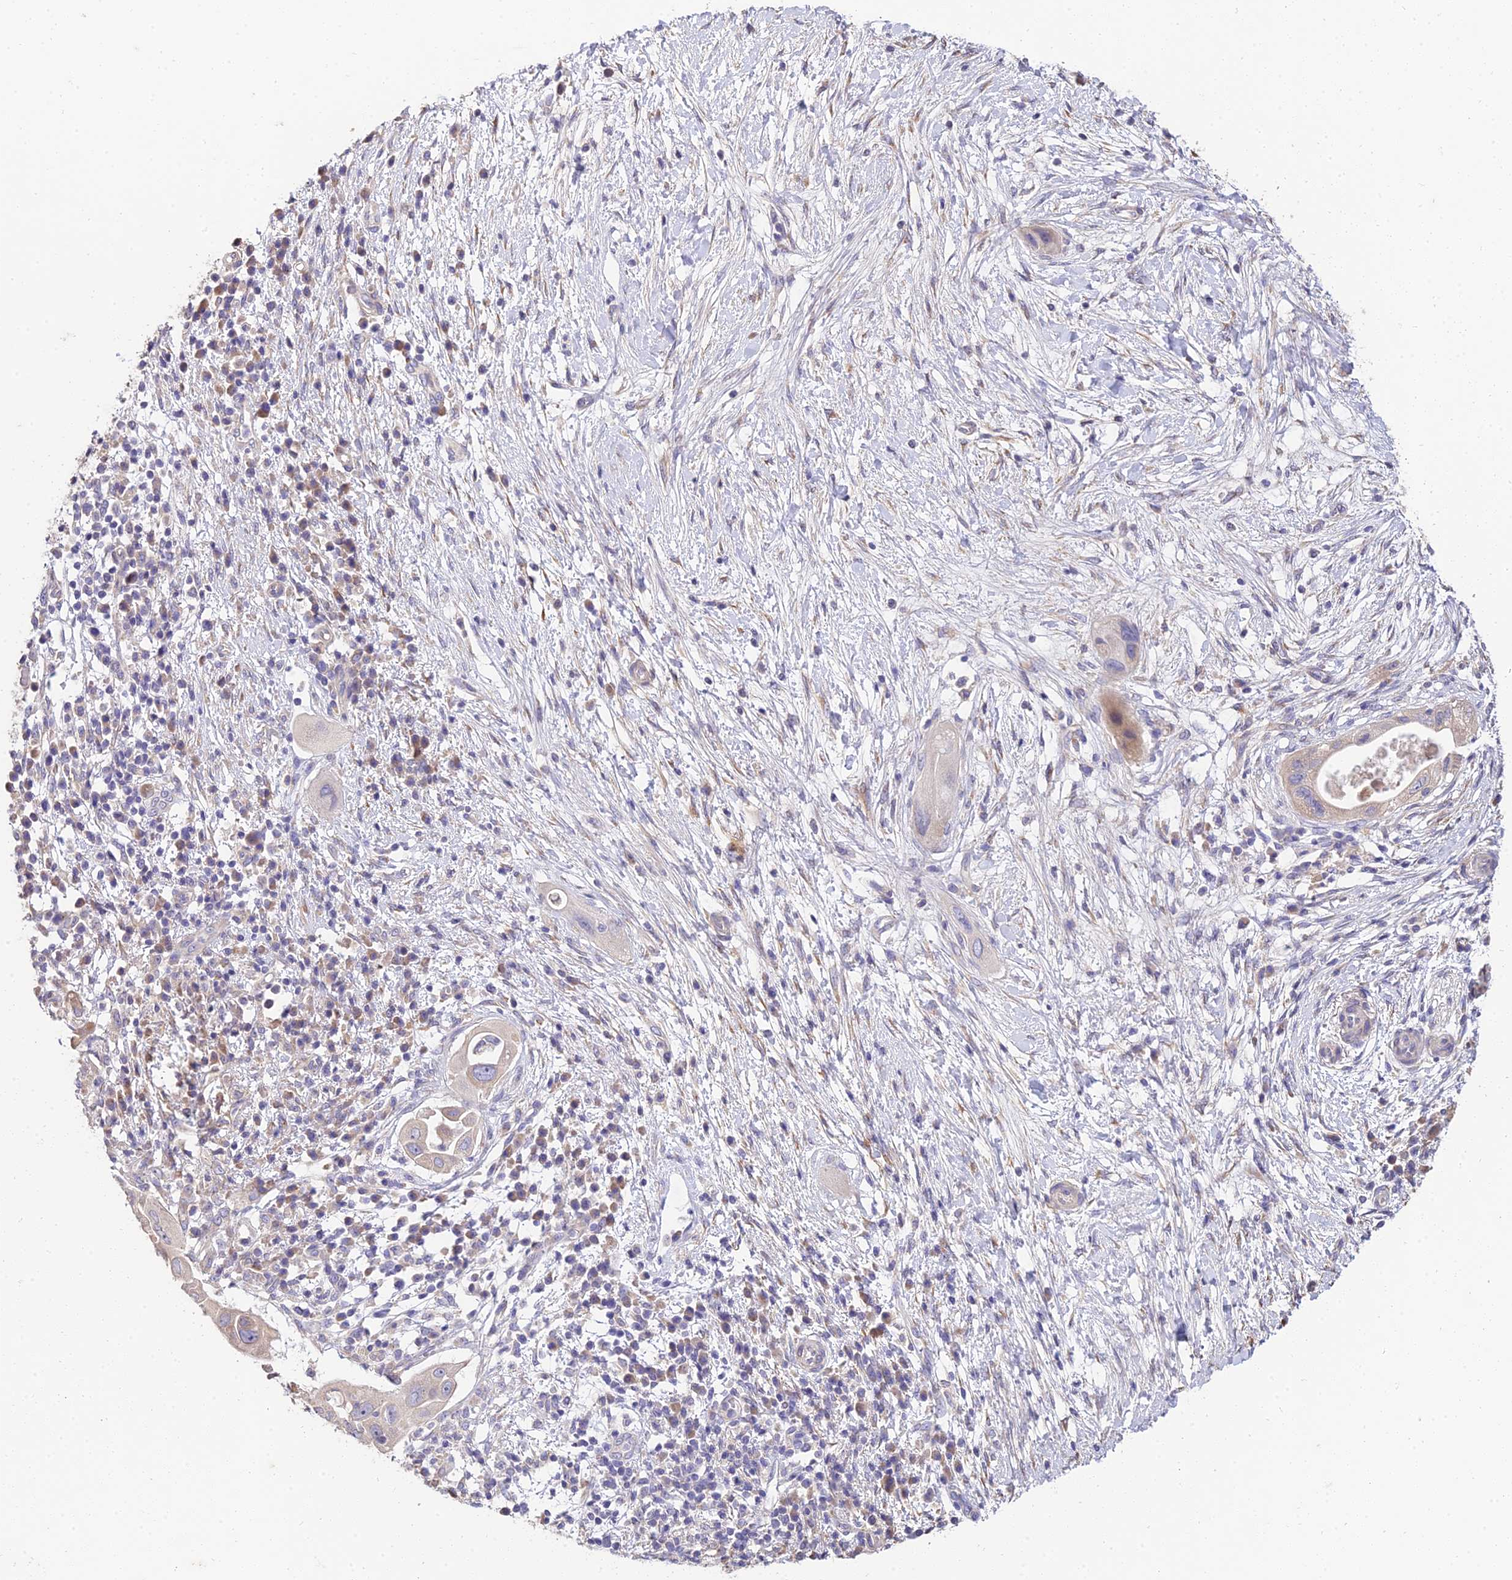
{"staining": {"intensity": "weak", "quantity": "<25%", "location": "cytoplasmic/membranous"}, "tissue": "pancreatic cancer", "cell_type": "Tumor cells", "image_type": "cancer", "snomed": [{"axis": "morphology", "description": "Adenocarcinoma, NOS"}, {"axis": "topography", "description": "Pancreas"}], "caption": "Immunohistochemistry (IHC) photomicrograph of human pancreatic adenocarcinoma stained for a protein (brown), which reveals no staining in tumor cells. (DAB immunohistochemistry (IHC) visualized using brightfield microscopy, high magnification).", "gene": "ARL8B", "patient": {"sex": "male", "age": 68}}